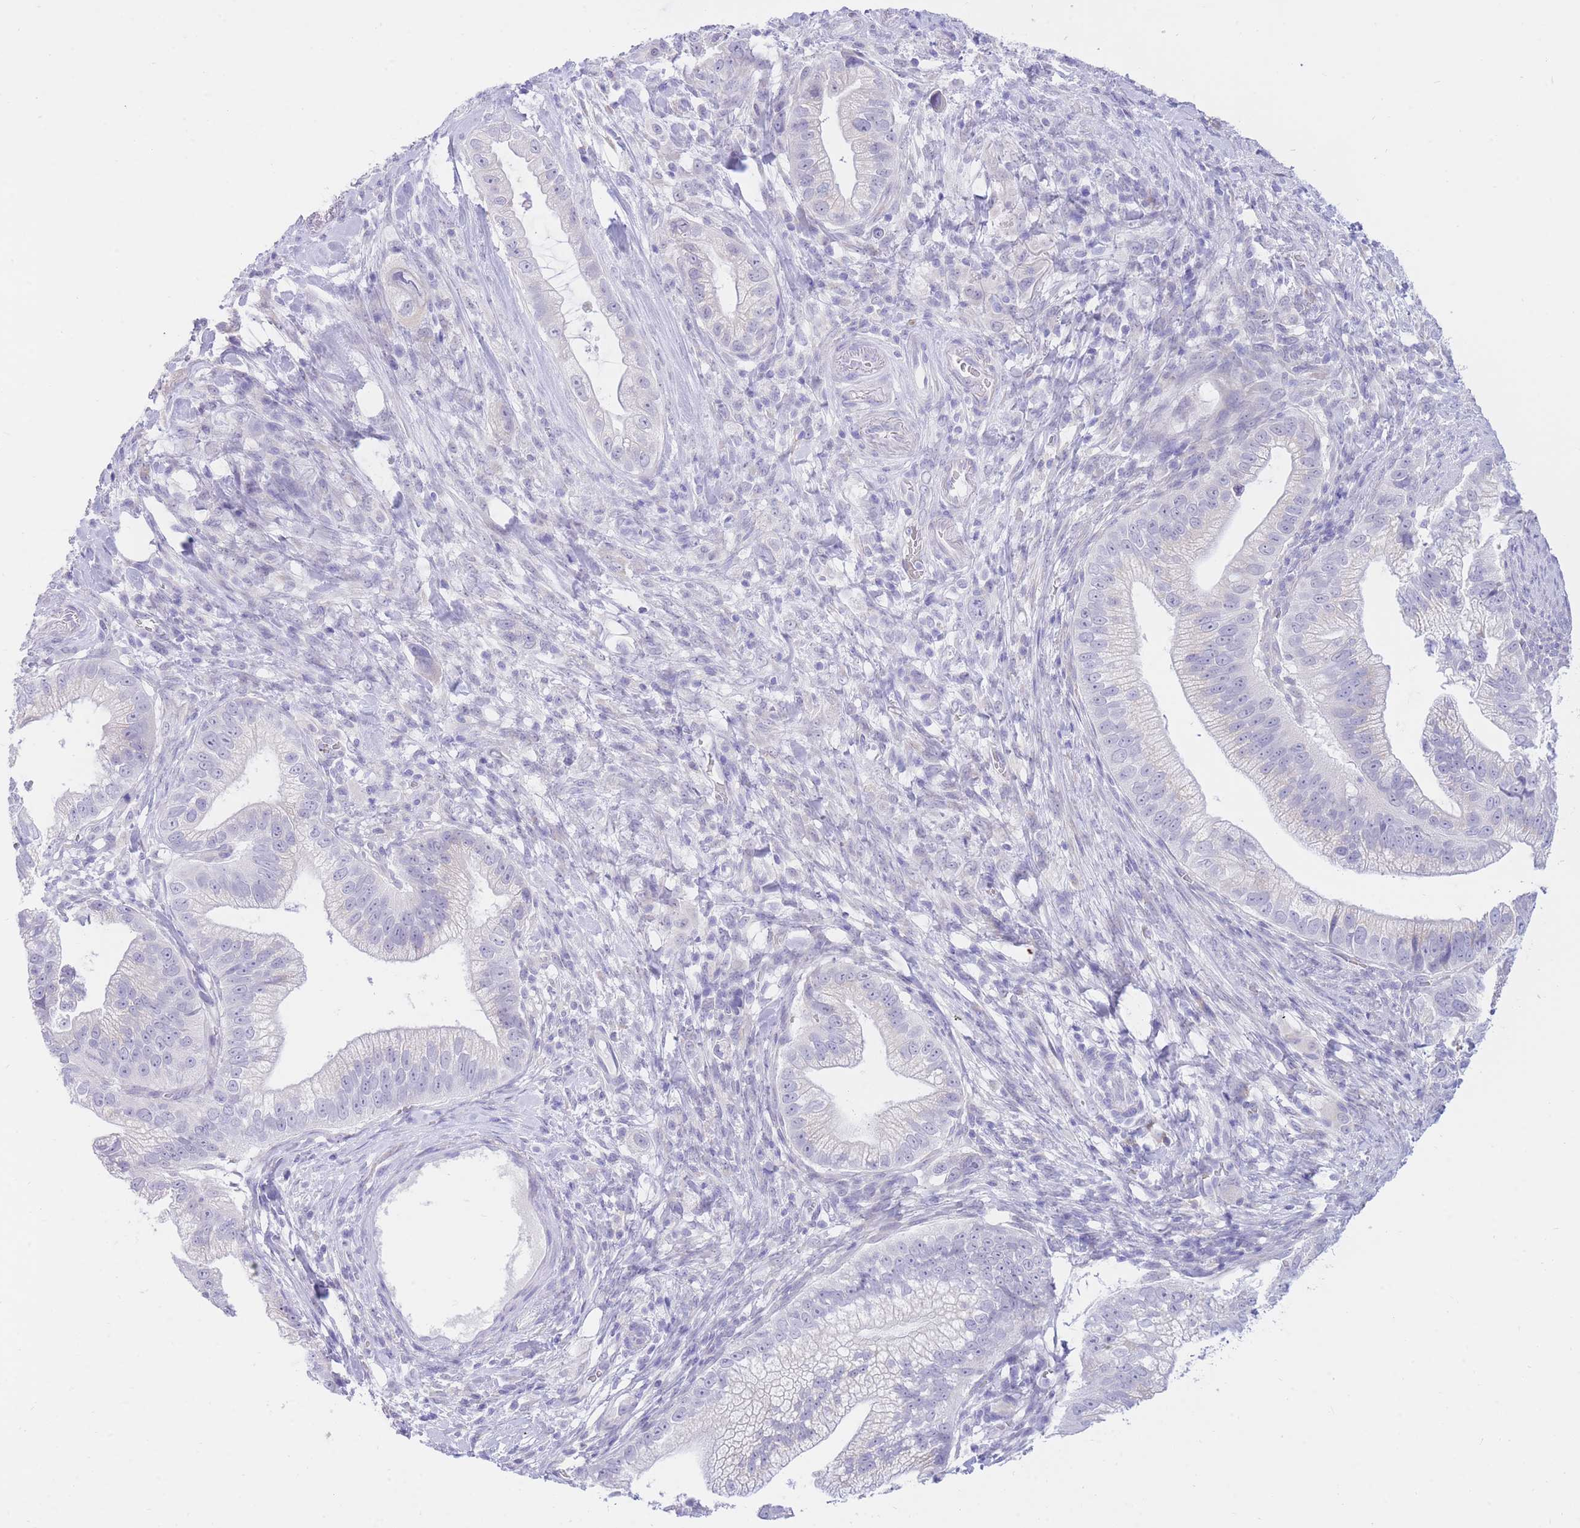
{"staining": {"intensity": "negative", "quantity": "none", "location": "none"}, "tissue": "pancreatic cancer", "cell_type": "Tumor cells", "image_type": "cancer", "snomed": [{"axis": "morphology", "description": "Adenocarcinoma, NOS"}, {"axis": "topography", "description": "Pancreas"}], "caption": "There is no significant expression in tumor cells of pancreatic cancer.", "gene": "SSUH2", "patient": {"sex": "male", "age": 70}}